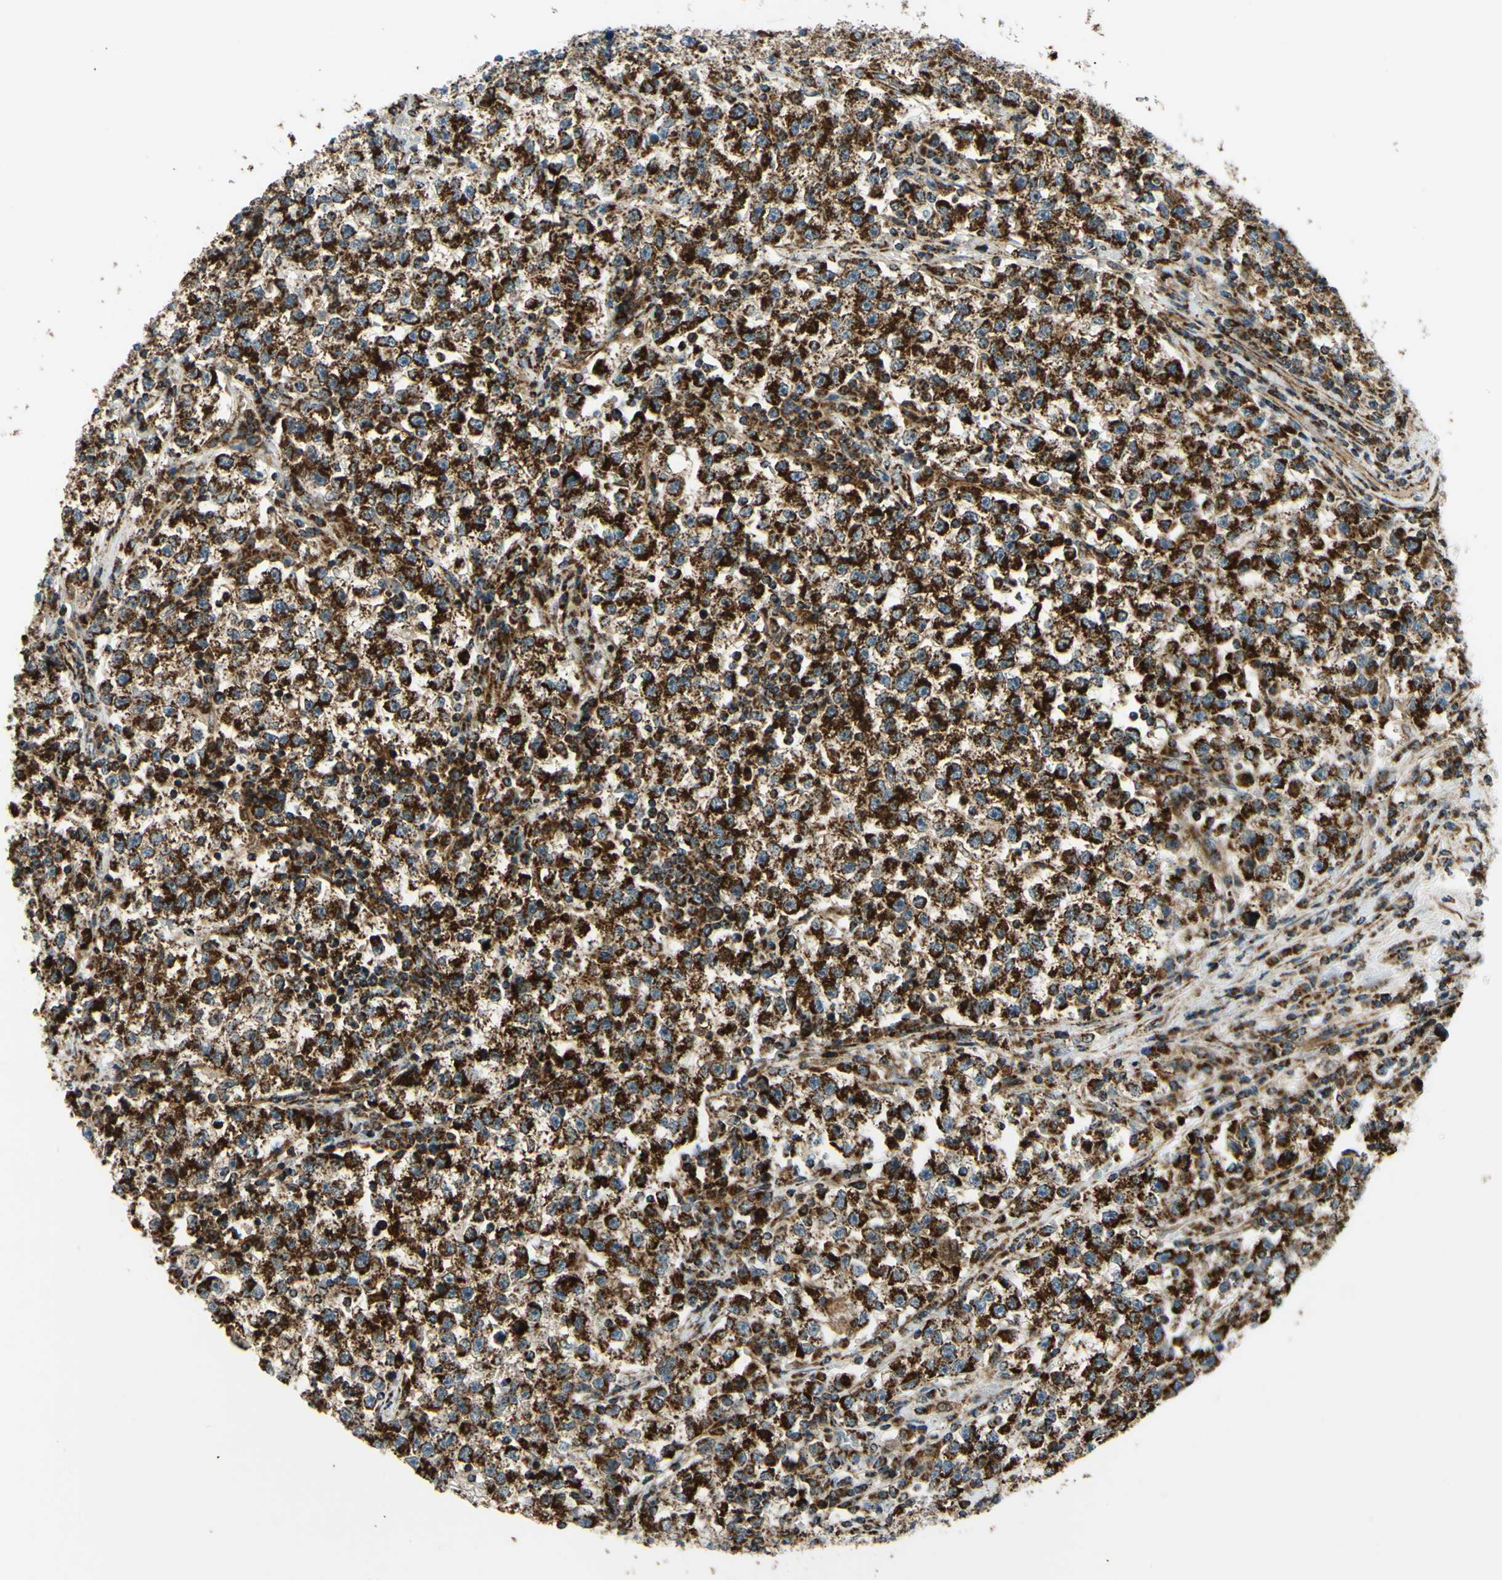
{"staining": {"intensity": "strong", "quantity": ">75%", "location": "cytoplasmic/membranous"}, "tissue": "testis cancer", "cell_type": "Tumor cells", "image_type": "cancer", "snomed": [{"axis": "morphology", "description": "Seminoma, NOS"}, {"axis": "topography", "description": "Testis"}], "caption": "Approximately >75% of tumor cells in human testis cancer (seminoma) display strong cytoplasmic/membranous protein expression as visualized by brown immunohistochemical staining.", "gene": "MAVS", "patient": {"sex": "male", "age": 22}}